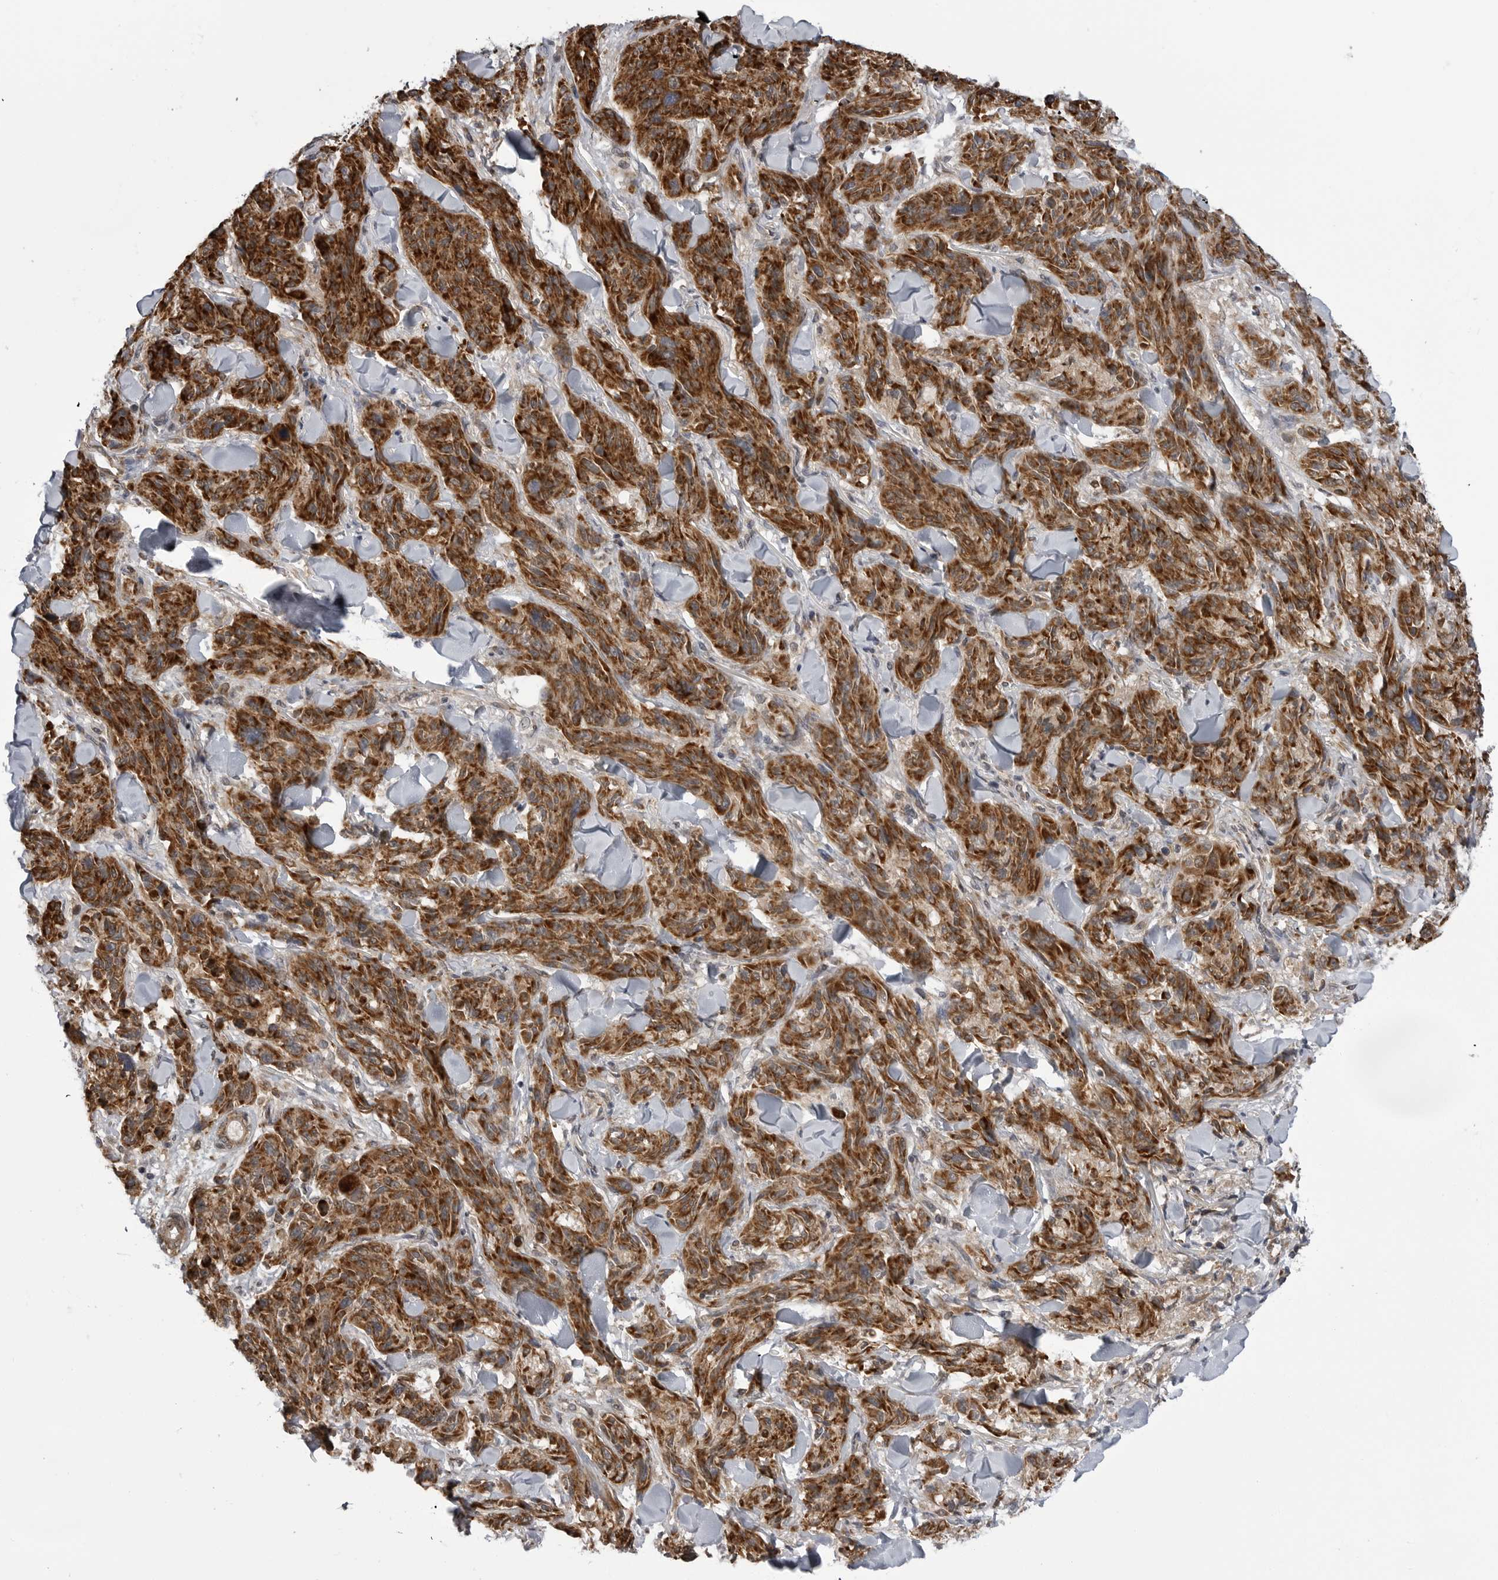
{"staining": {"intensity": "strong", "quantity": ">75%", "location": "cytoplasmic/membranous"}, "tissue": "melanoma", "cell_type": "Tumor cells", "image_type": "cancer", "snomed": [{"axis": "morphology", "description": "Malignant melanoma, NOS"}, {"axis": "topography", "description": "Skin"}], "caption": "IHC (DAB) staining of melanoma displays strong cytoplasmic/membranous protein positivity in approximately >75% of tumor cells.", "gene": "FH", "patient": {"sex": "male", "age": 53}}